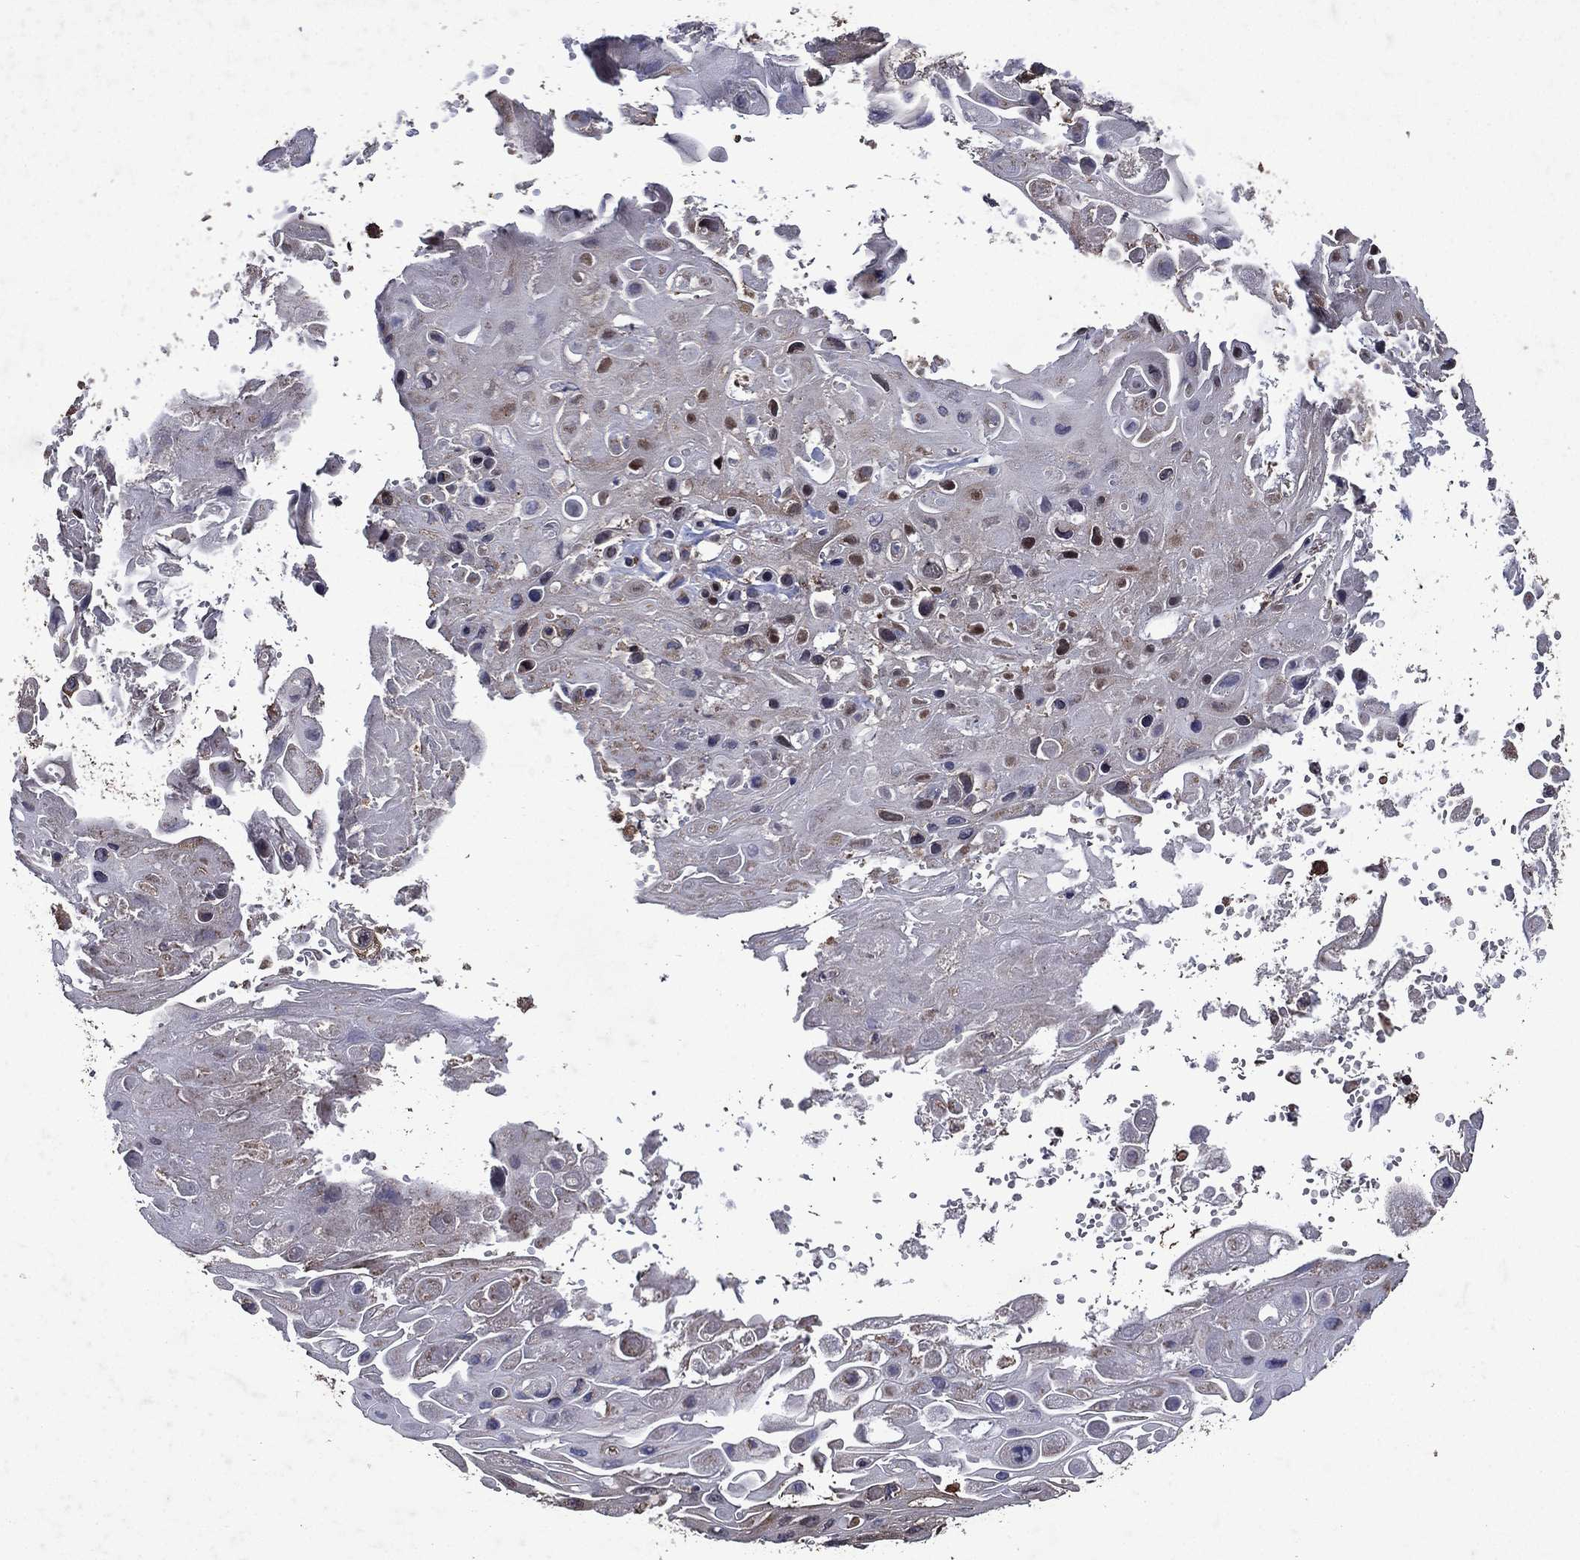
{"staining": {"intensity": "negative", "quantity": "none", "location": "none"}, "tissue": "skin cancer", "cell_type": "Tumor cells", "image_type": "cancer", "snomed": [{"axis": "morphology", "description": "Squamous cell carcinoma, NOS"}, {"axis": "topography", "description": "Skin"}], "caption": "Tumor cells are negative for brown protein staining in skin cancer (squamous cell carcinoma). Brightfield microscopy of immunohistochemistry stained with DAB (3,3'-diaminobenzidine) (brown) and hematoxylin (blue), captured at high magnification.", "gene": "EIF2B4", "patient": {"sex": "male", "age": 82}}